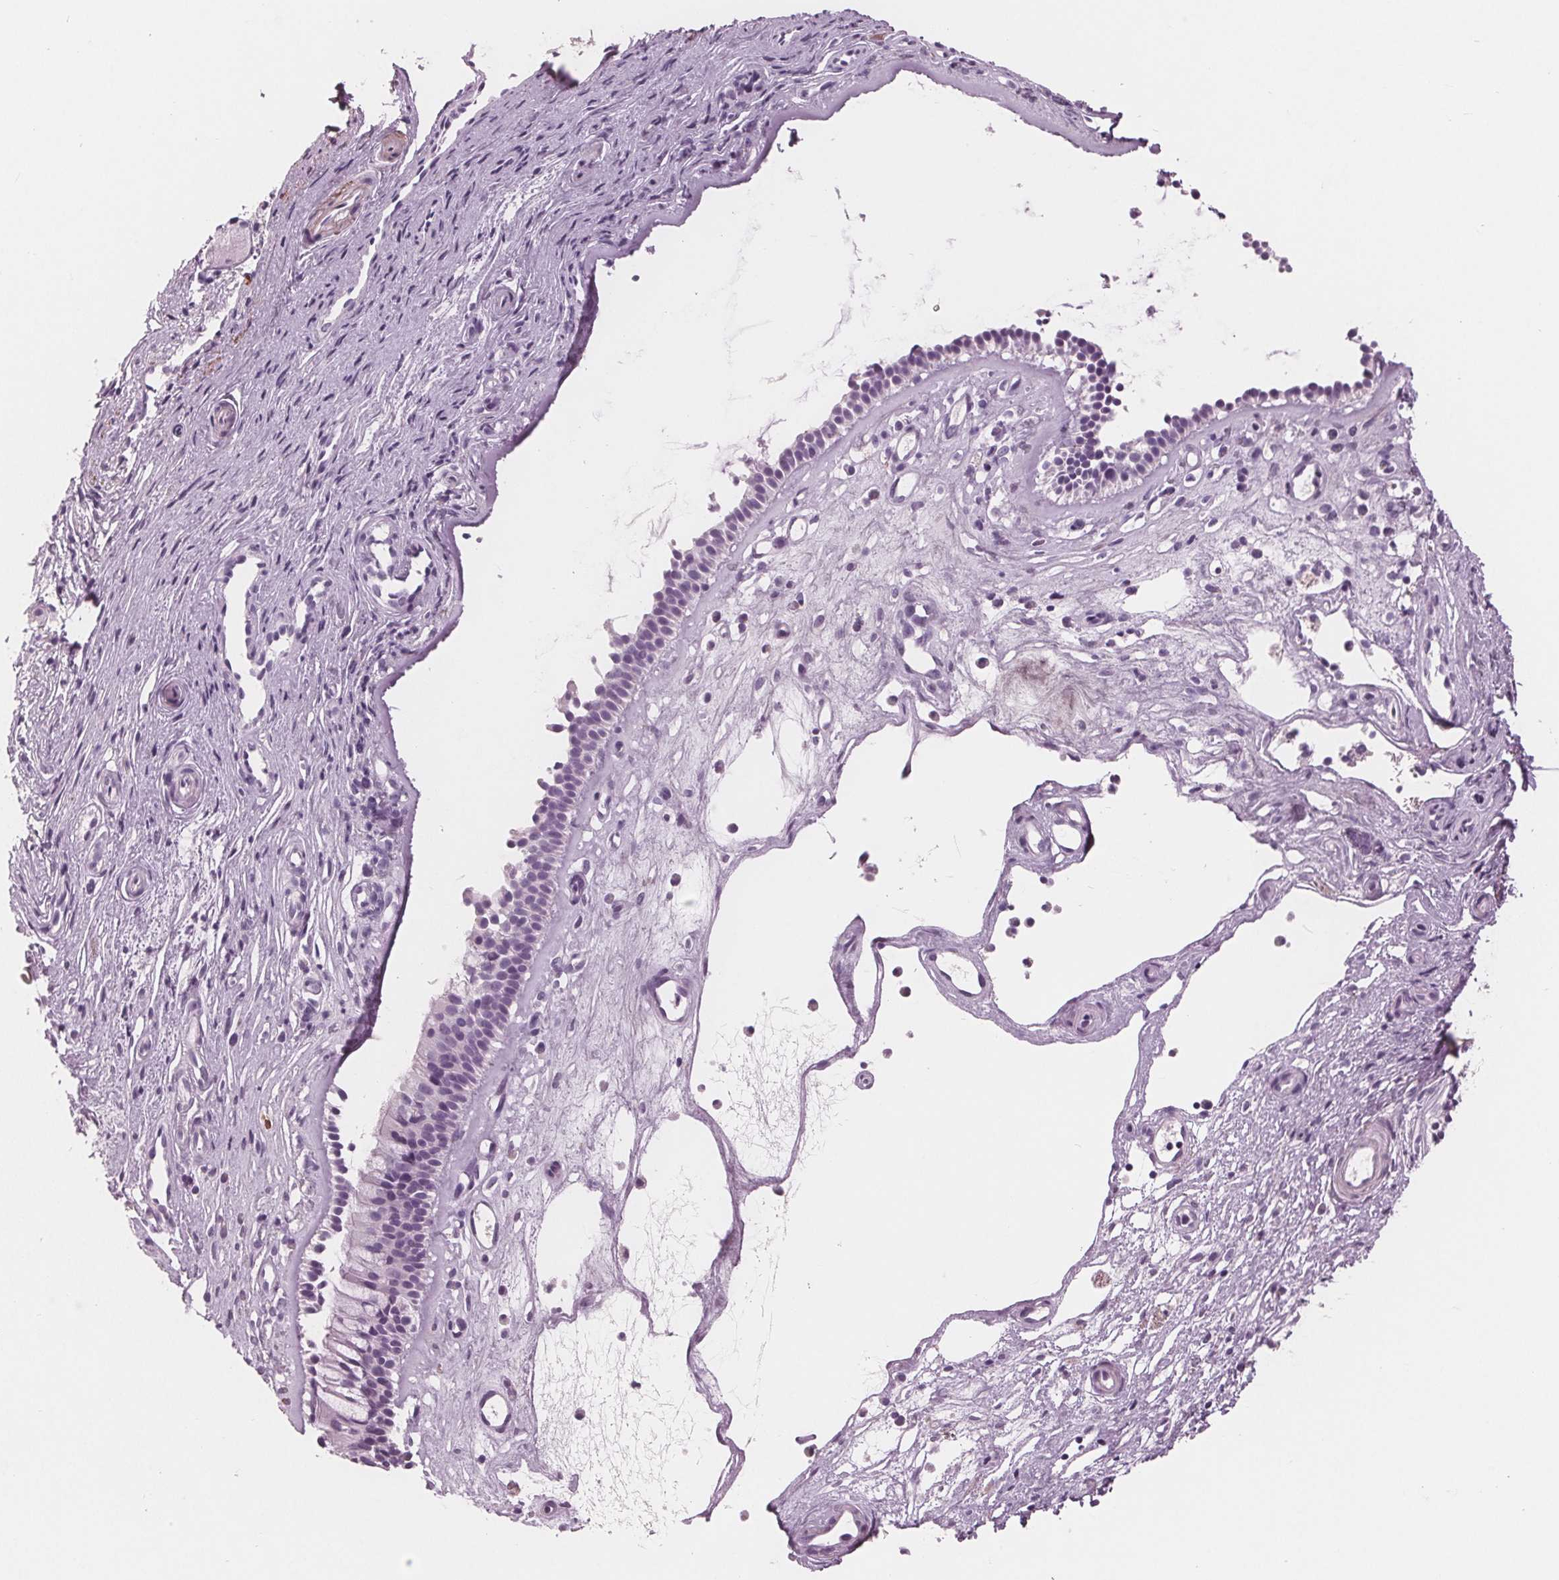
{"staining": {"intensity": "negative", "quantity": "none", "location": "none"}, "tissue": "nasopharynx", "cell_type": "Respiratory epithelial cells", "image_type": "normal", "snomed": [{"axis": "morphology", "description": "Normal tissue, NOS"}, {"axis": "topography", "description": "Nasopharynx"}], "caption": "Immunohistochemistry (IHC) histopathology image of normal nasopharynx: nasopharynx stained with DAB (3,3'-diaminobenzidine) reveals no significant protein positivity in respiratory epithelial cells.", "gene": "AMBP", "patient": {"sex": "female", "age": 52}}